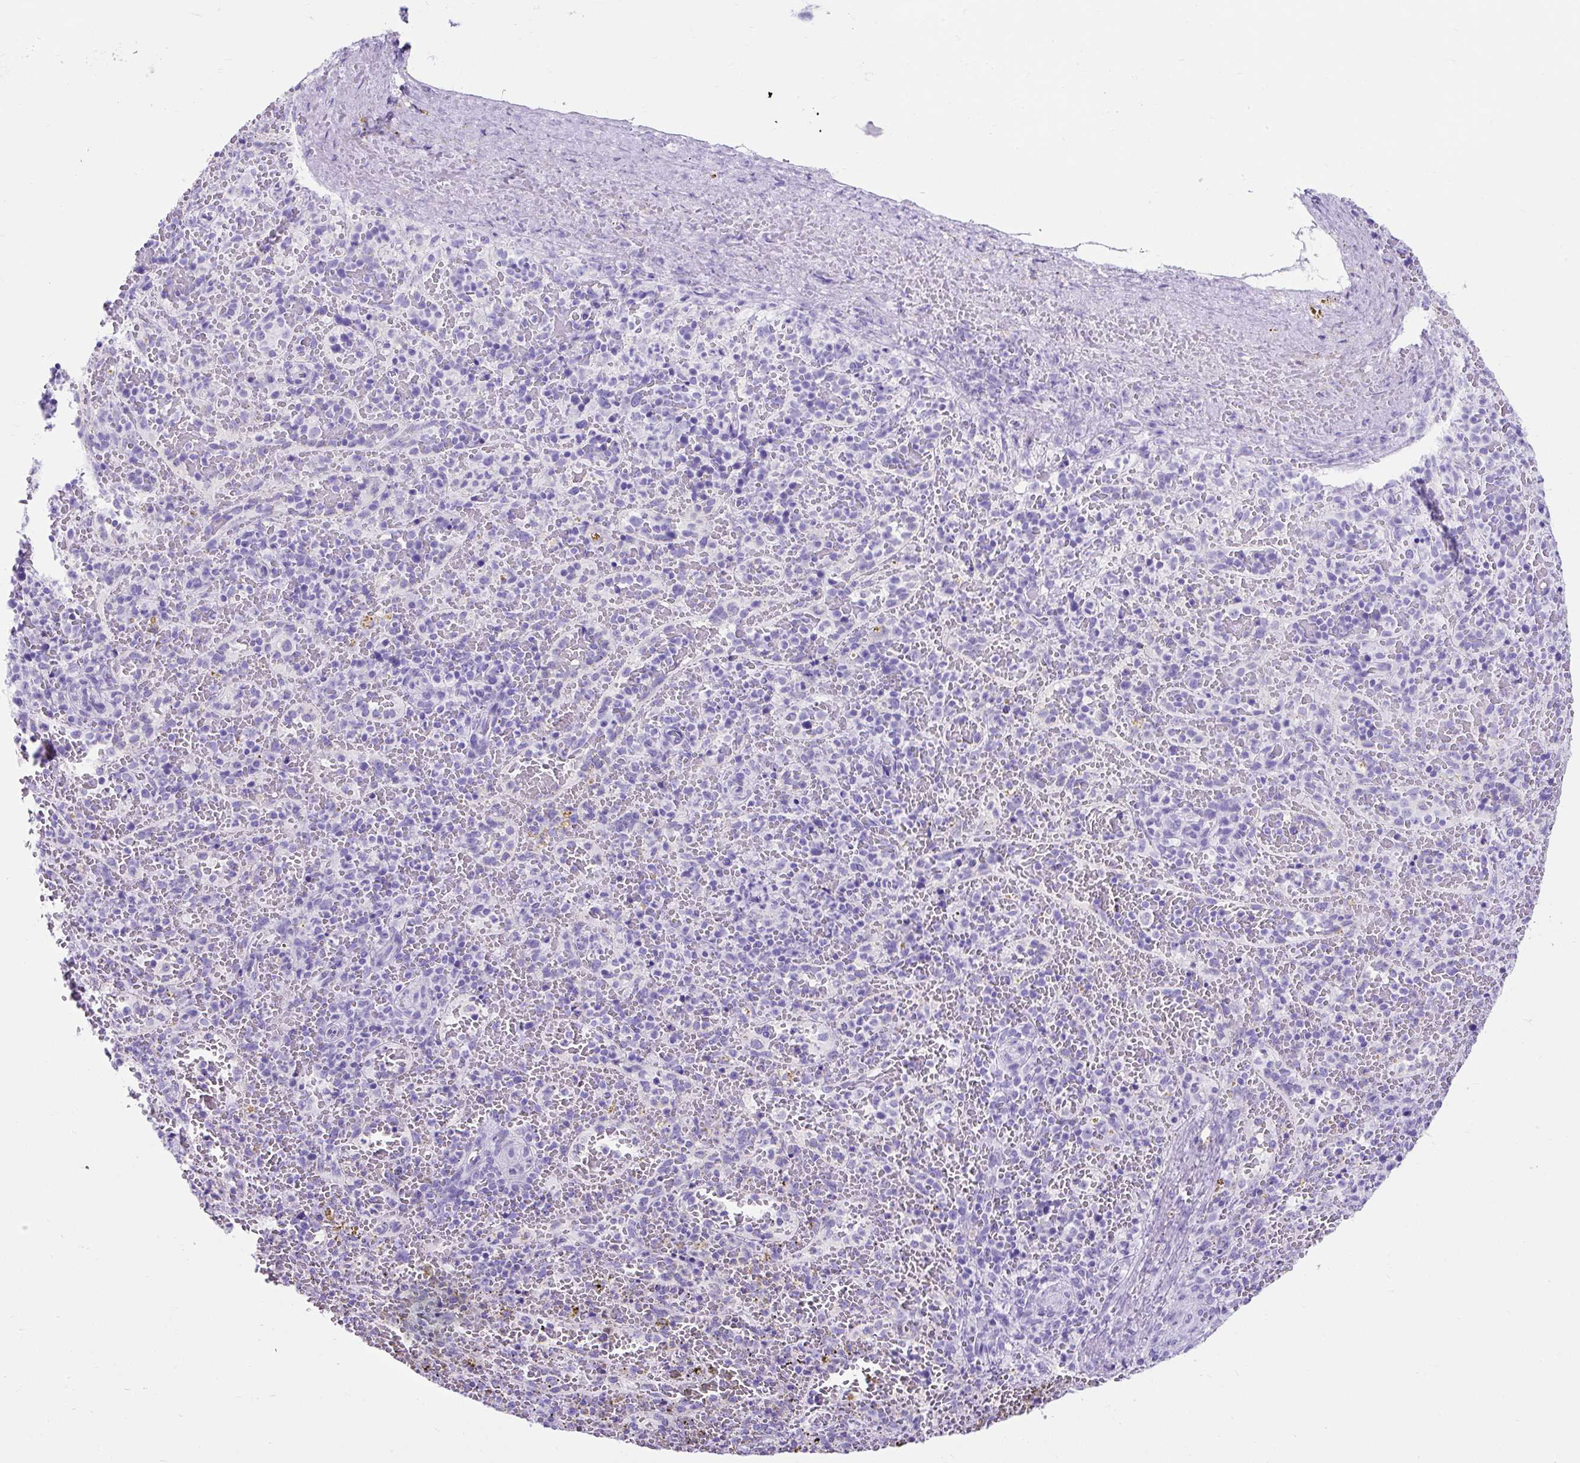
{"staining": {"intensity": "negative", "quantity": "none", "location": "none"}, "tissue": "spleen", "cell_type": "Cells in red pulp", "image_type": "normal", "snomed": [{"axis": "morphology", "description": "Normal tissue, NOS"}, {"axis": "topography", "description": "Spleen"}], "caption": "High magnification brightfield microscopy of unremarkable spleen stained with DAB (3,3'-diaminobenzidine) (brown) and counterstained with hematoxylin (blue): cells in red pulp show no significant positivity.", "gene": "KRT12", "patient": {"sex": "female", "age": 50}}